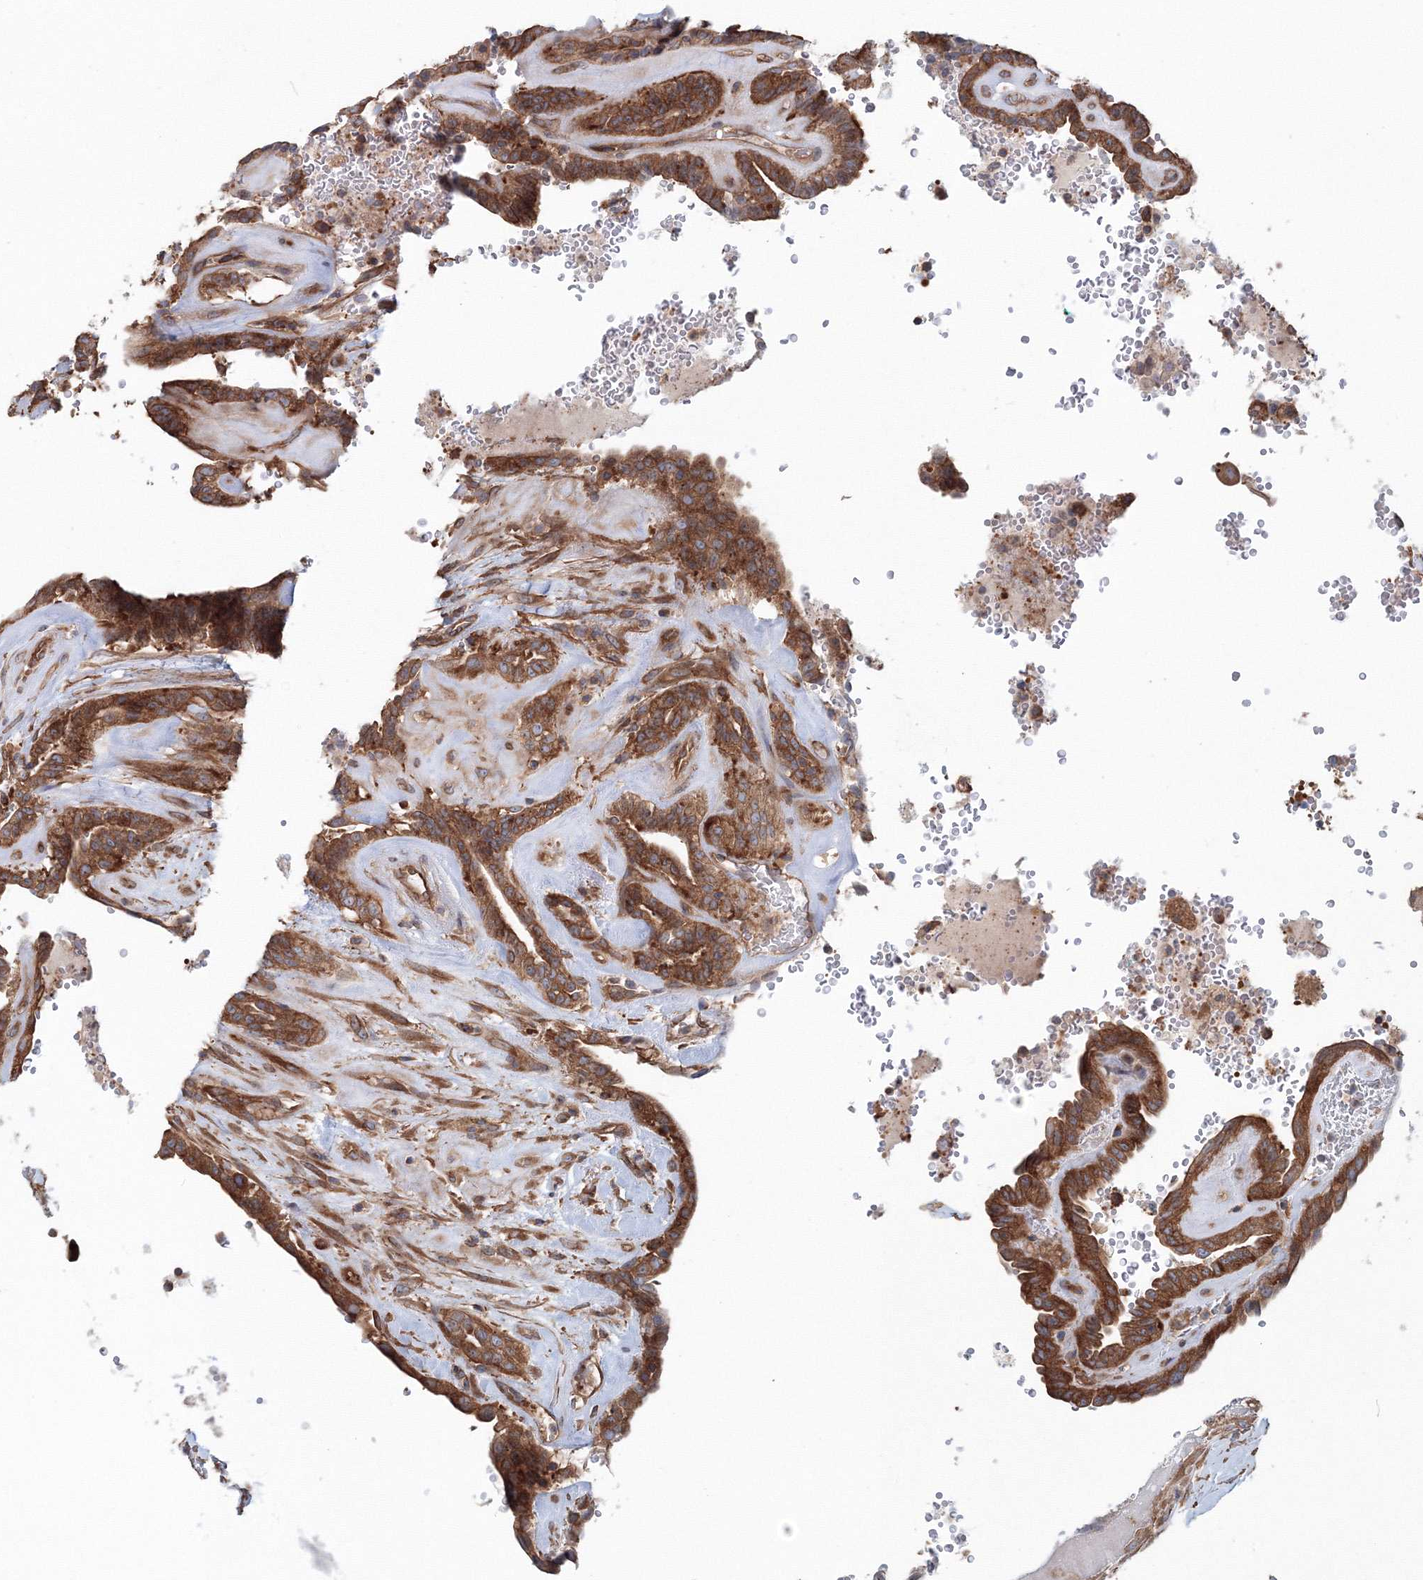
{"staining": {"intensity": "strong", "quantity": ">75%", "location": "cytoplasmic/membranous"}, "tissue": "thyroid cancer", "cell_type": "Tumor cells", "image_type": "cancer", "snomed": [{"axis": "morphology", "description": "Papillary adenocarcinoma, NOS"}, {"axis": "topography", "description": "Thyroid gland"}], "caption": "Protein expression analysis of papillary adenocarcinoma (thyroid) reveals strong cytoplasmic/membranous staining in approximately >75% of tumor cells.", "gene": "EXOC1", "patient": {"sex": "male", "age": 77}}